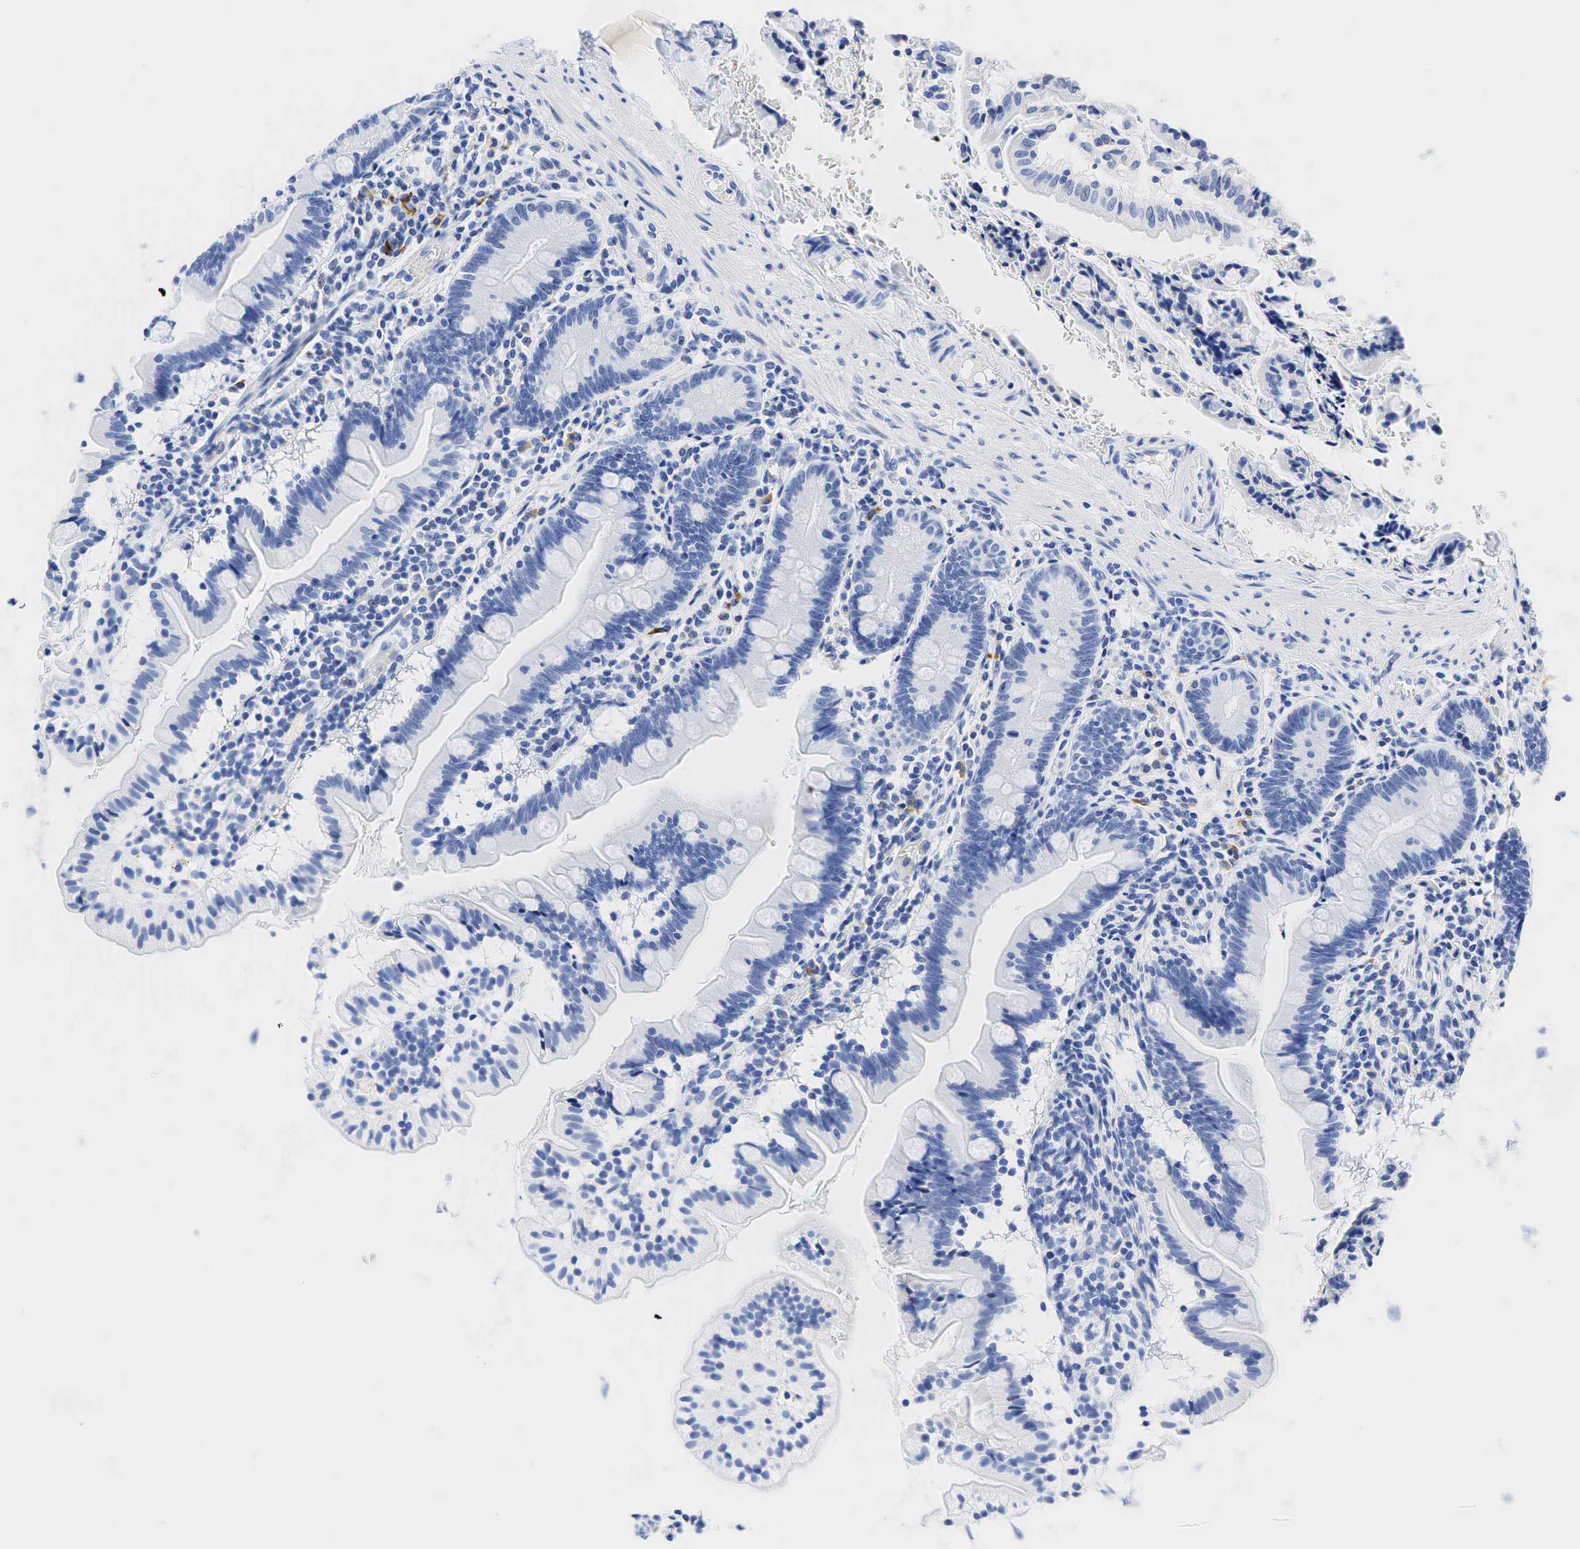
{"staining": {"intensity": "negative", "quantity": "none", "location": "none"}, "tissue": "small intestine", "cell_type": "Glandular cells", "image_type": "normal", "snomed": [{"axis": "morphology", "description": "Normal tissue, NOS"}, {"axis": "topography", "description": "Small intestine"}], "caption": "Micrograph shows no significant protein staining in glandular cells of benign small intestine. The staining is performed using DAB (3,3'-diaminobenzidine) brown chromogen with nuclei counter-stained in using hematoxylin.", "gene": "INHA", "patient": {"sex": "female", "age": 69}}